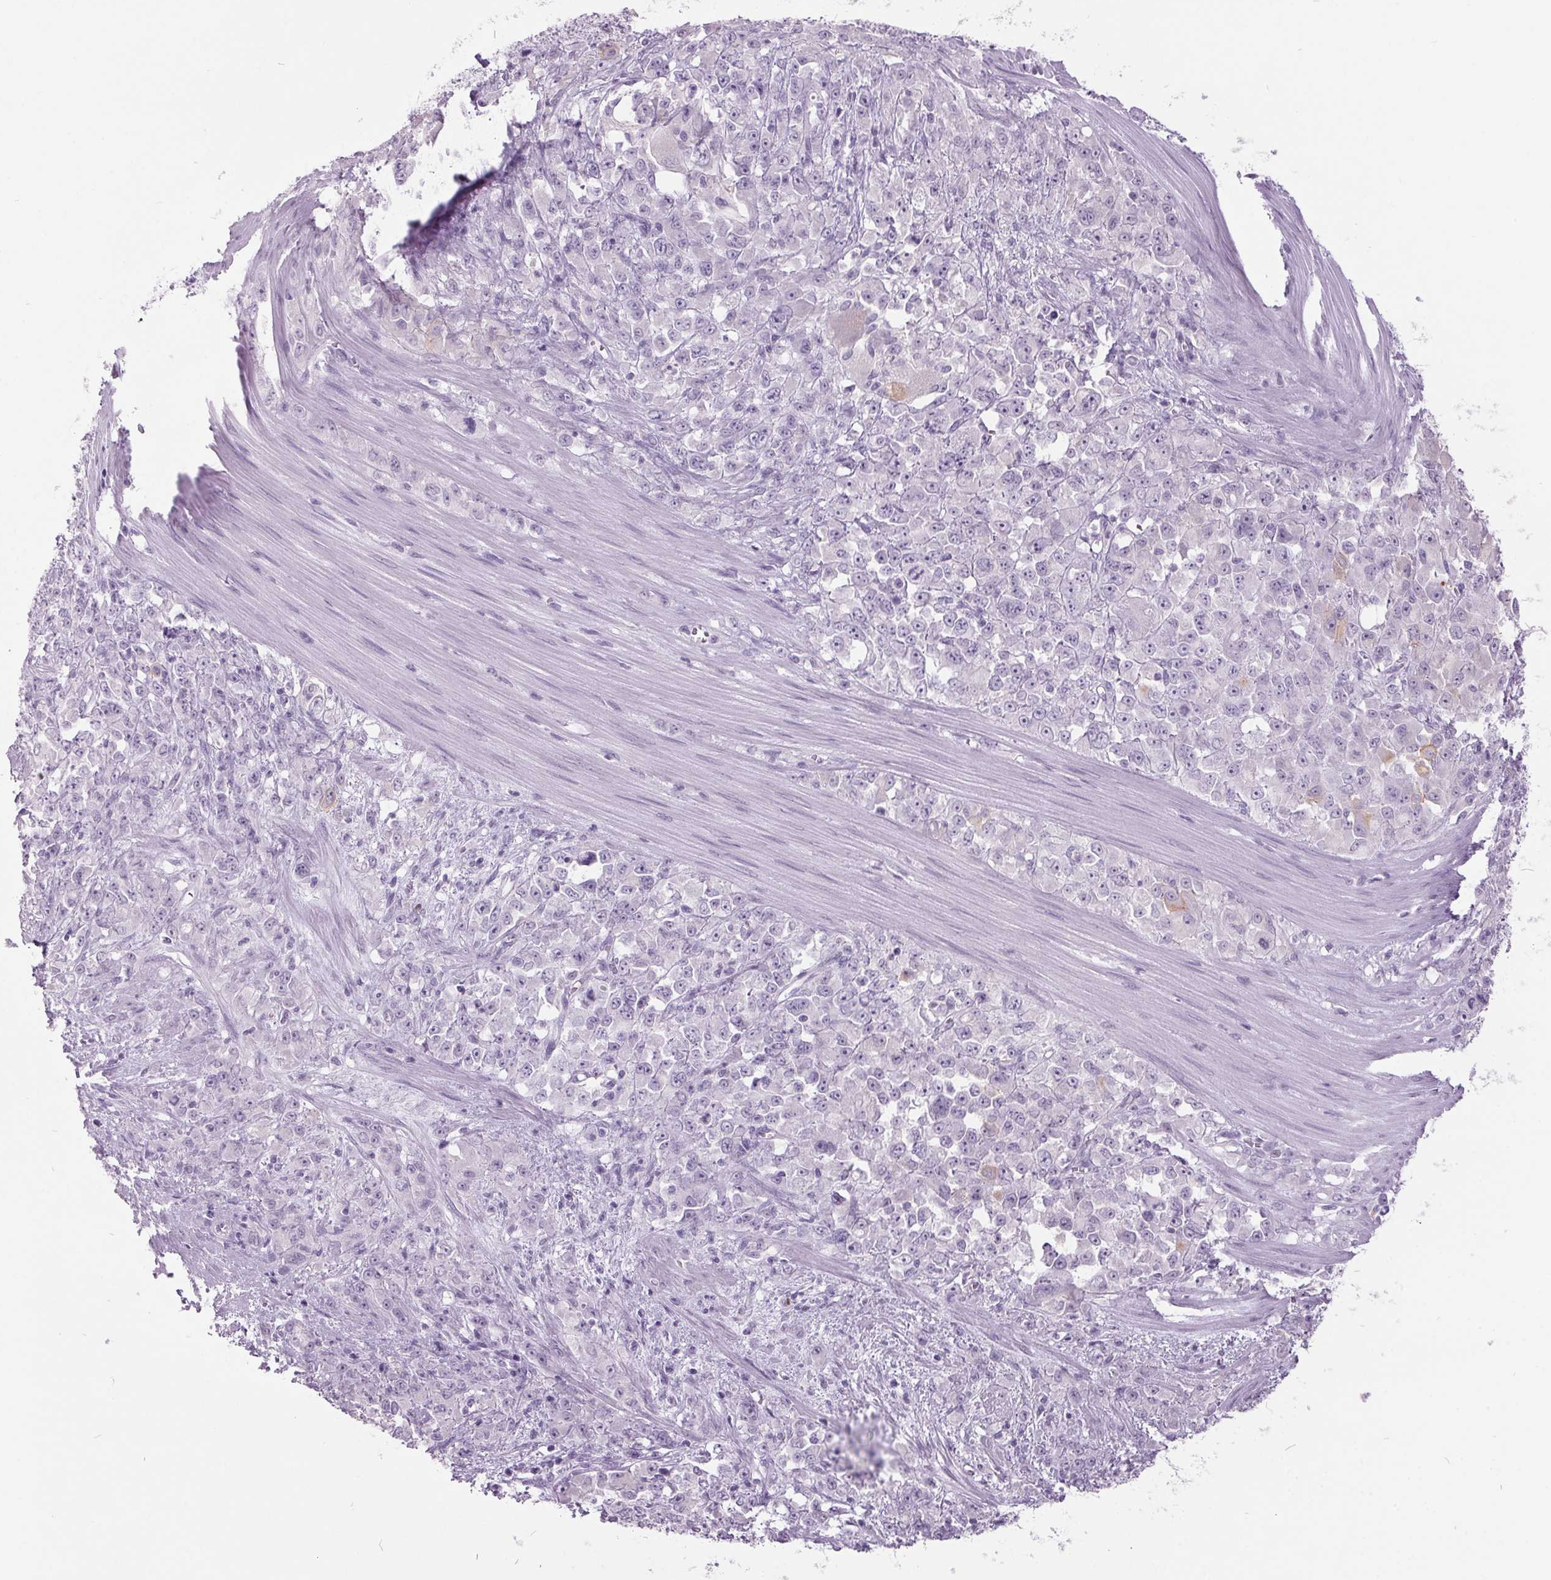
{"staining": {"intensity": "negative", "quantity": "none", "location": "none"}, "tissue": "stomach cancer", "cell_type": "Tumor cells", "image_type": "cancer", "snomed": [{"axis": "morphology", "description": "Adenocarcinoma, NOS"}, {"axis": "topography", "description": "Stomach"}], "caption": "This is an immunohistochemistry micrograph of human stomach adenocarcinoma. There is no staining in tumor cells.", "gene": "ODAD2", "patient": {"sex": "female", "age": 76}}